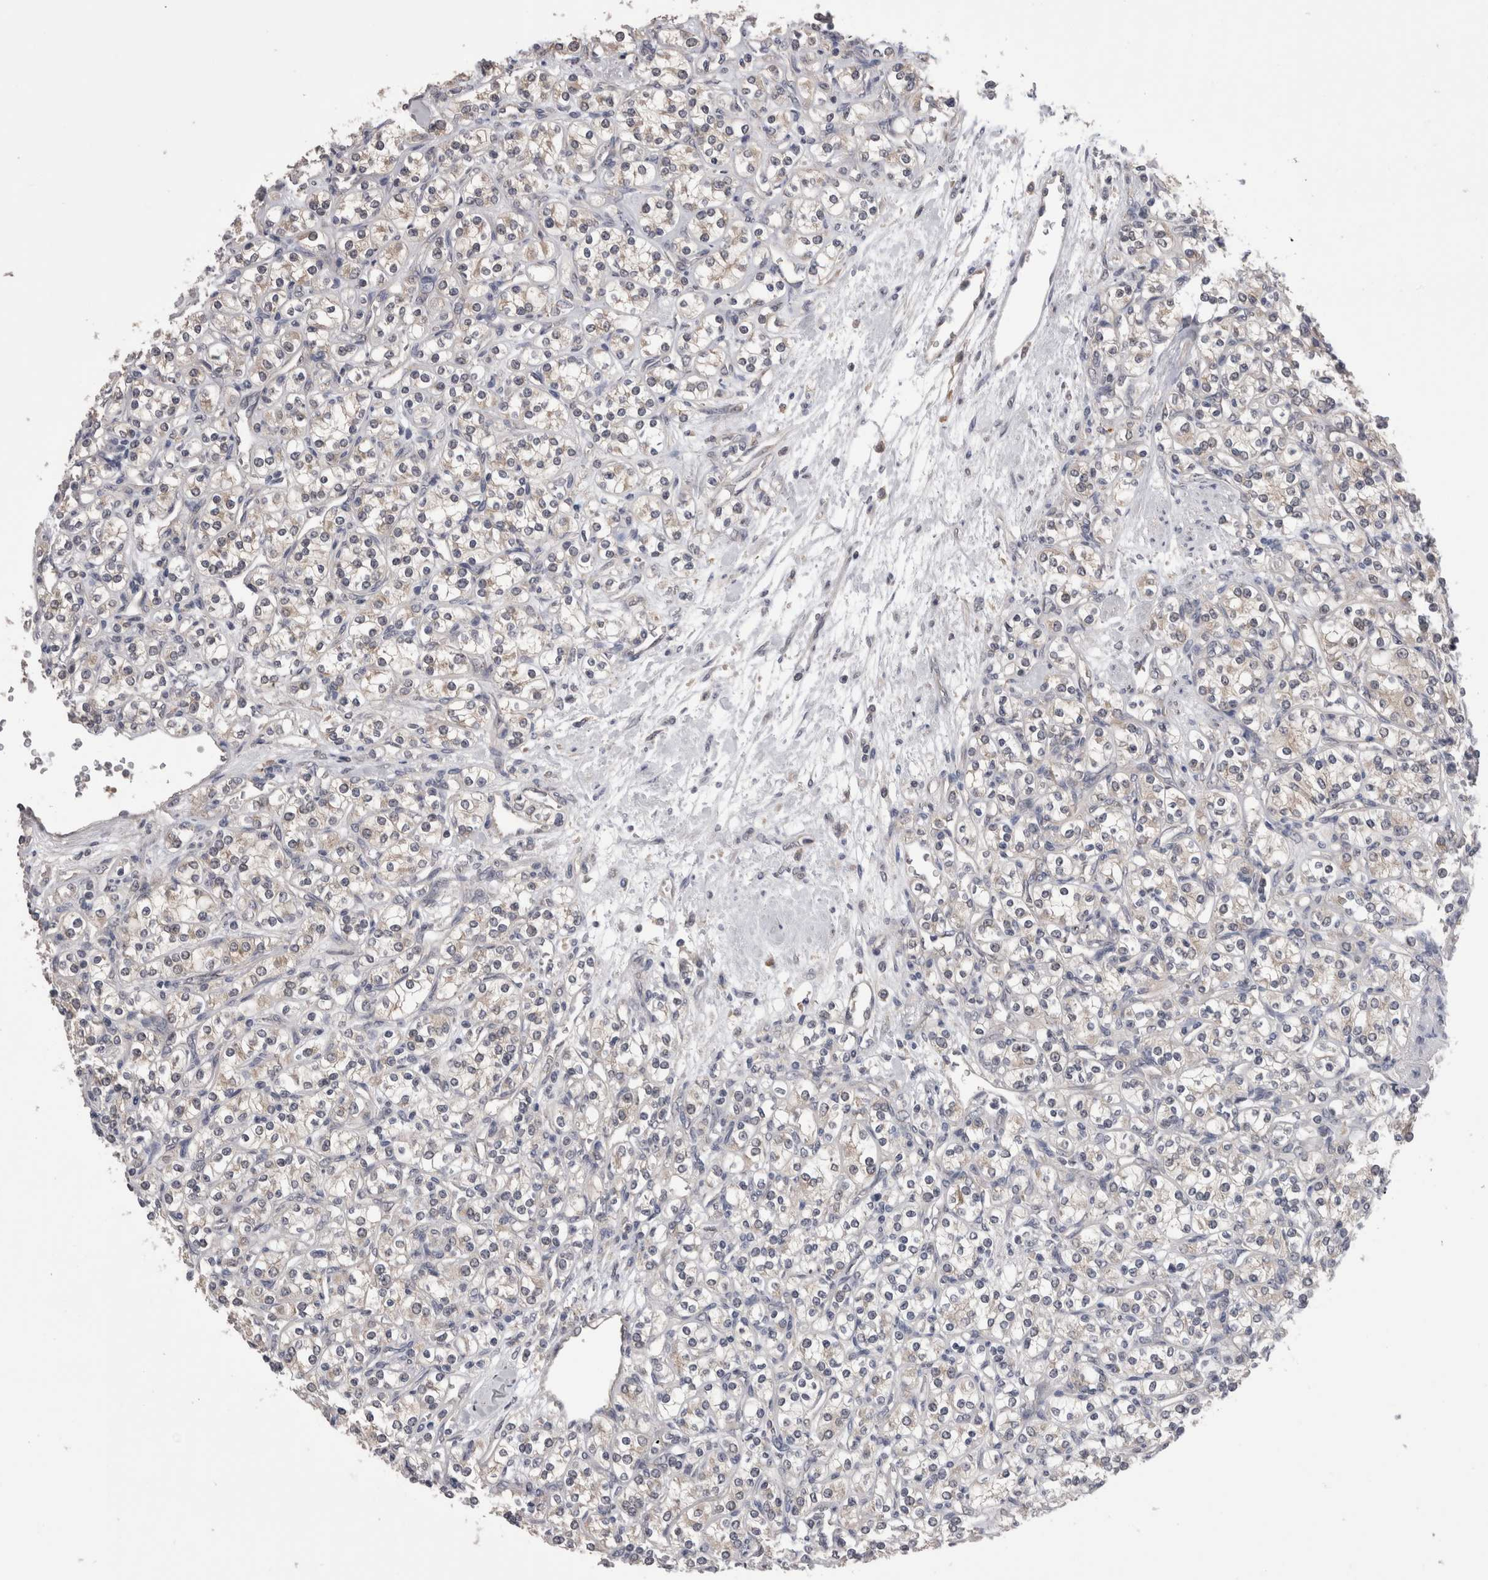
{"staining": {"intensity": "negative", "quantity": "none", "location": "none"}, "tissue": "renal cancer", "cell_type": "Tumor cells", "image_type": "cancer", "snomed": [{"axis": "morphology", "description": "Adenocarcinoma, NOS"}, {"axis": "topography", "description": "Kidney"}], "caption": "Human renal cancer (adenocarcinoma) stained for a protein using immunohistochemistry (IHC) displays no expression in tumor cells.", "gene": "DCTN6", "patient": {"sex": "male", "age": 77}}